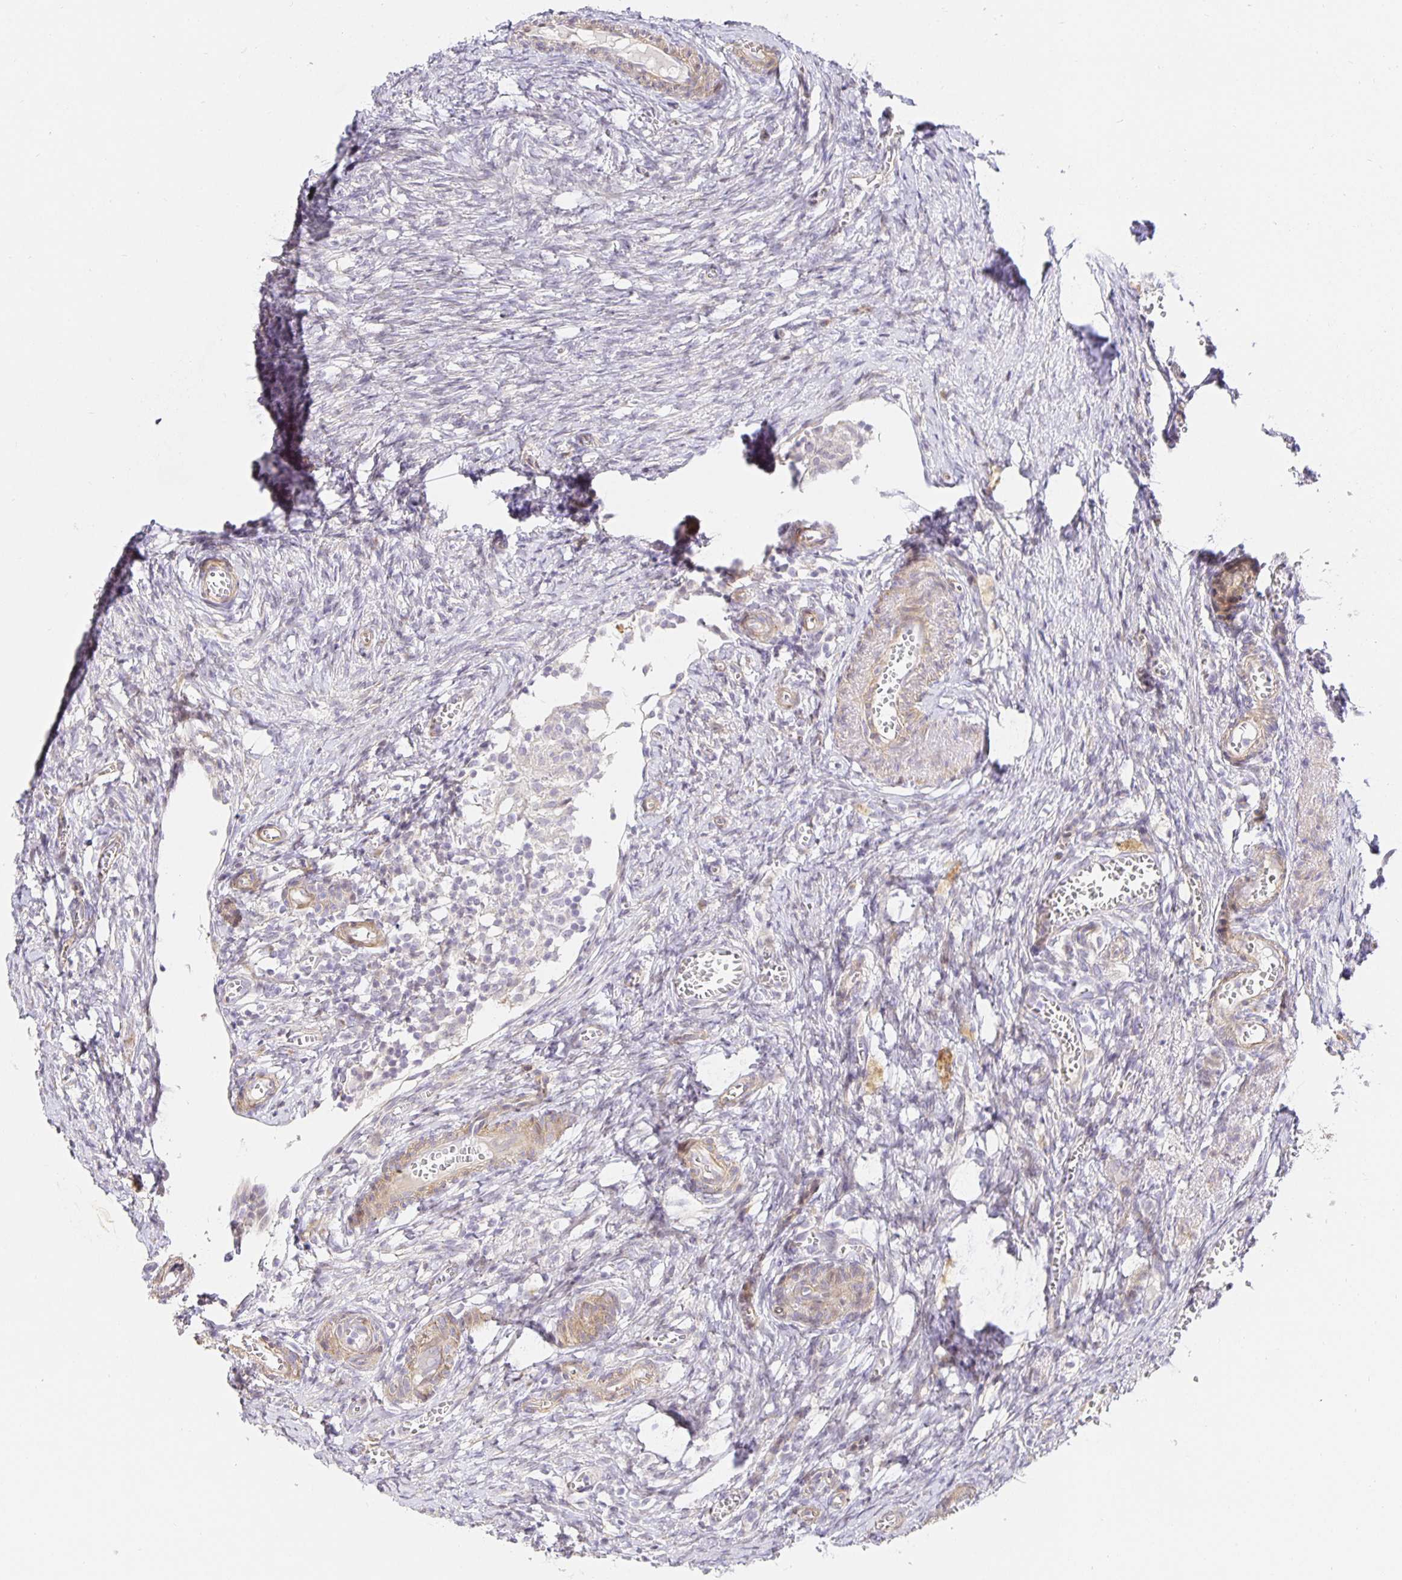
{"staining": {"intensity": "negative", "quantity": "none", "location": "none"}, "tissue": "ovary", "cell_type": "Ovarian stroma cells", "image_type": "normal", "snomed": [{"axis": "morphology", "description": "Normal tissue, NOS"}, {"axis": "topography", "description": "Ovary"}], "caption": "DAB (3,3'-diaminobenzidine) immunohistochemical staining of unremarkable ovary reveals no significant expression in ovarian stroma cells. (Stains: DAB (3,3'-diaminobenzidine) IHC with hematoxylin counter stain, Microscopy: brightfield microscopy at high magnification).", "gene": "TJP3", "patient": {"sex": "female", "age": 41}}